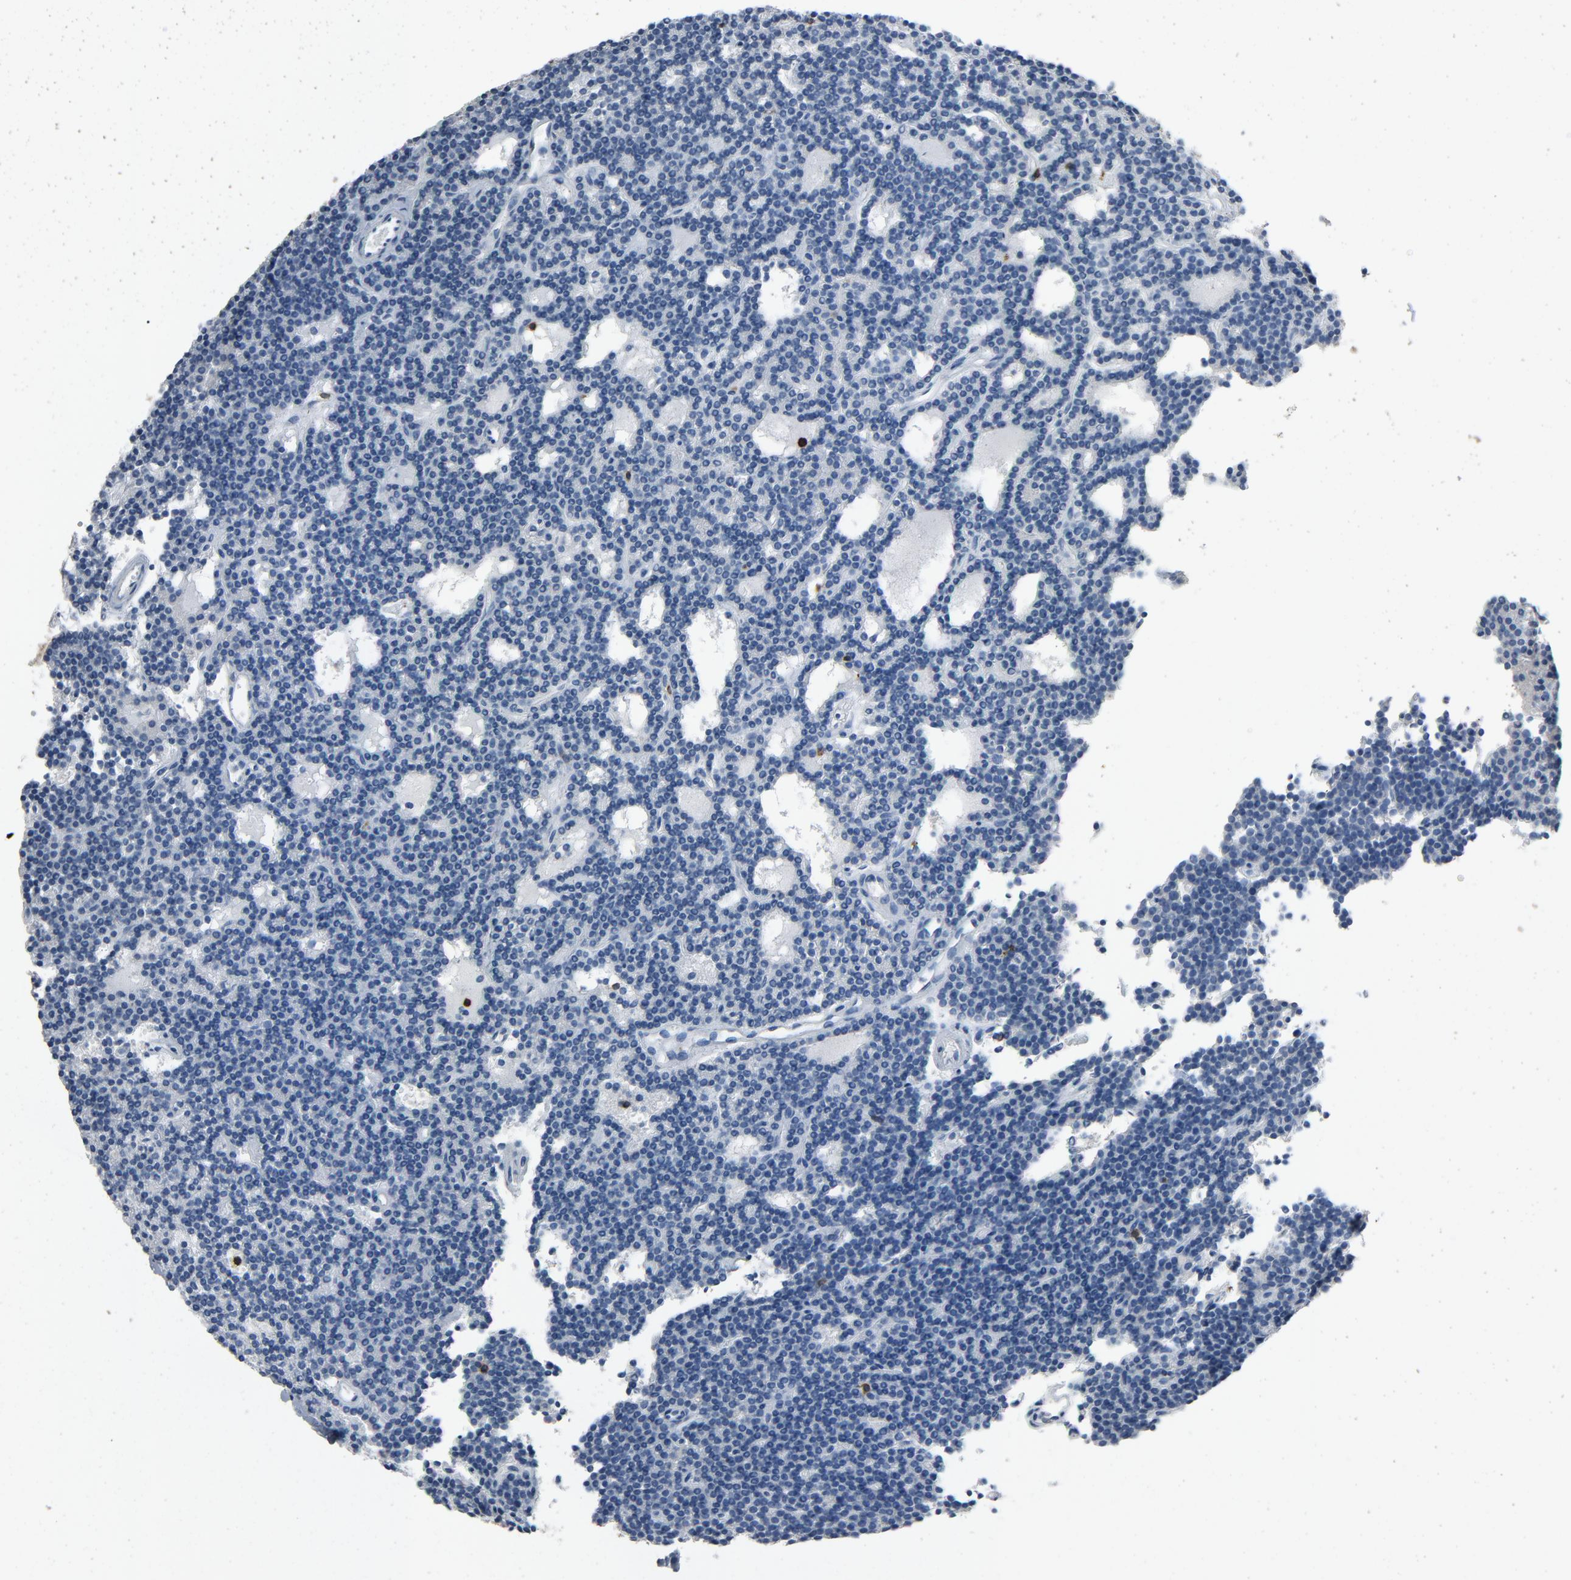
{"staining": {"intensity": "negative", "quantity": "none", "location": "none"}, "tissue": "parathyroid gland", "cell_type": "Glandular cells", "image_type": "normal", "snomed": [{"axis": "morphology", "description": "Normal tissue, NOS"}, {"axis": "topography", "description": "Parathyroid gland"}], "caption": "Protein analysis of normal parathyroid gland shows no significant expression in glandular cells. Brightfield microscopy of IHC stained with DAB (3,3'-diaminobenzidine) (brown) and hematoxylin (blue), captured at high magnification.", "gene": "LCK", "patient": {"sex": "female", "age": 45}}